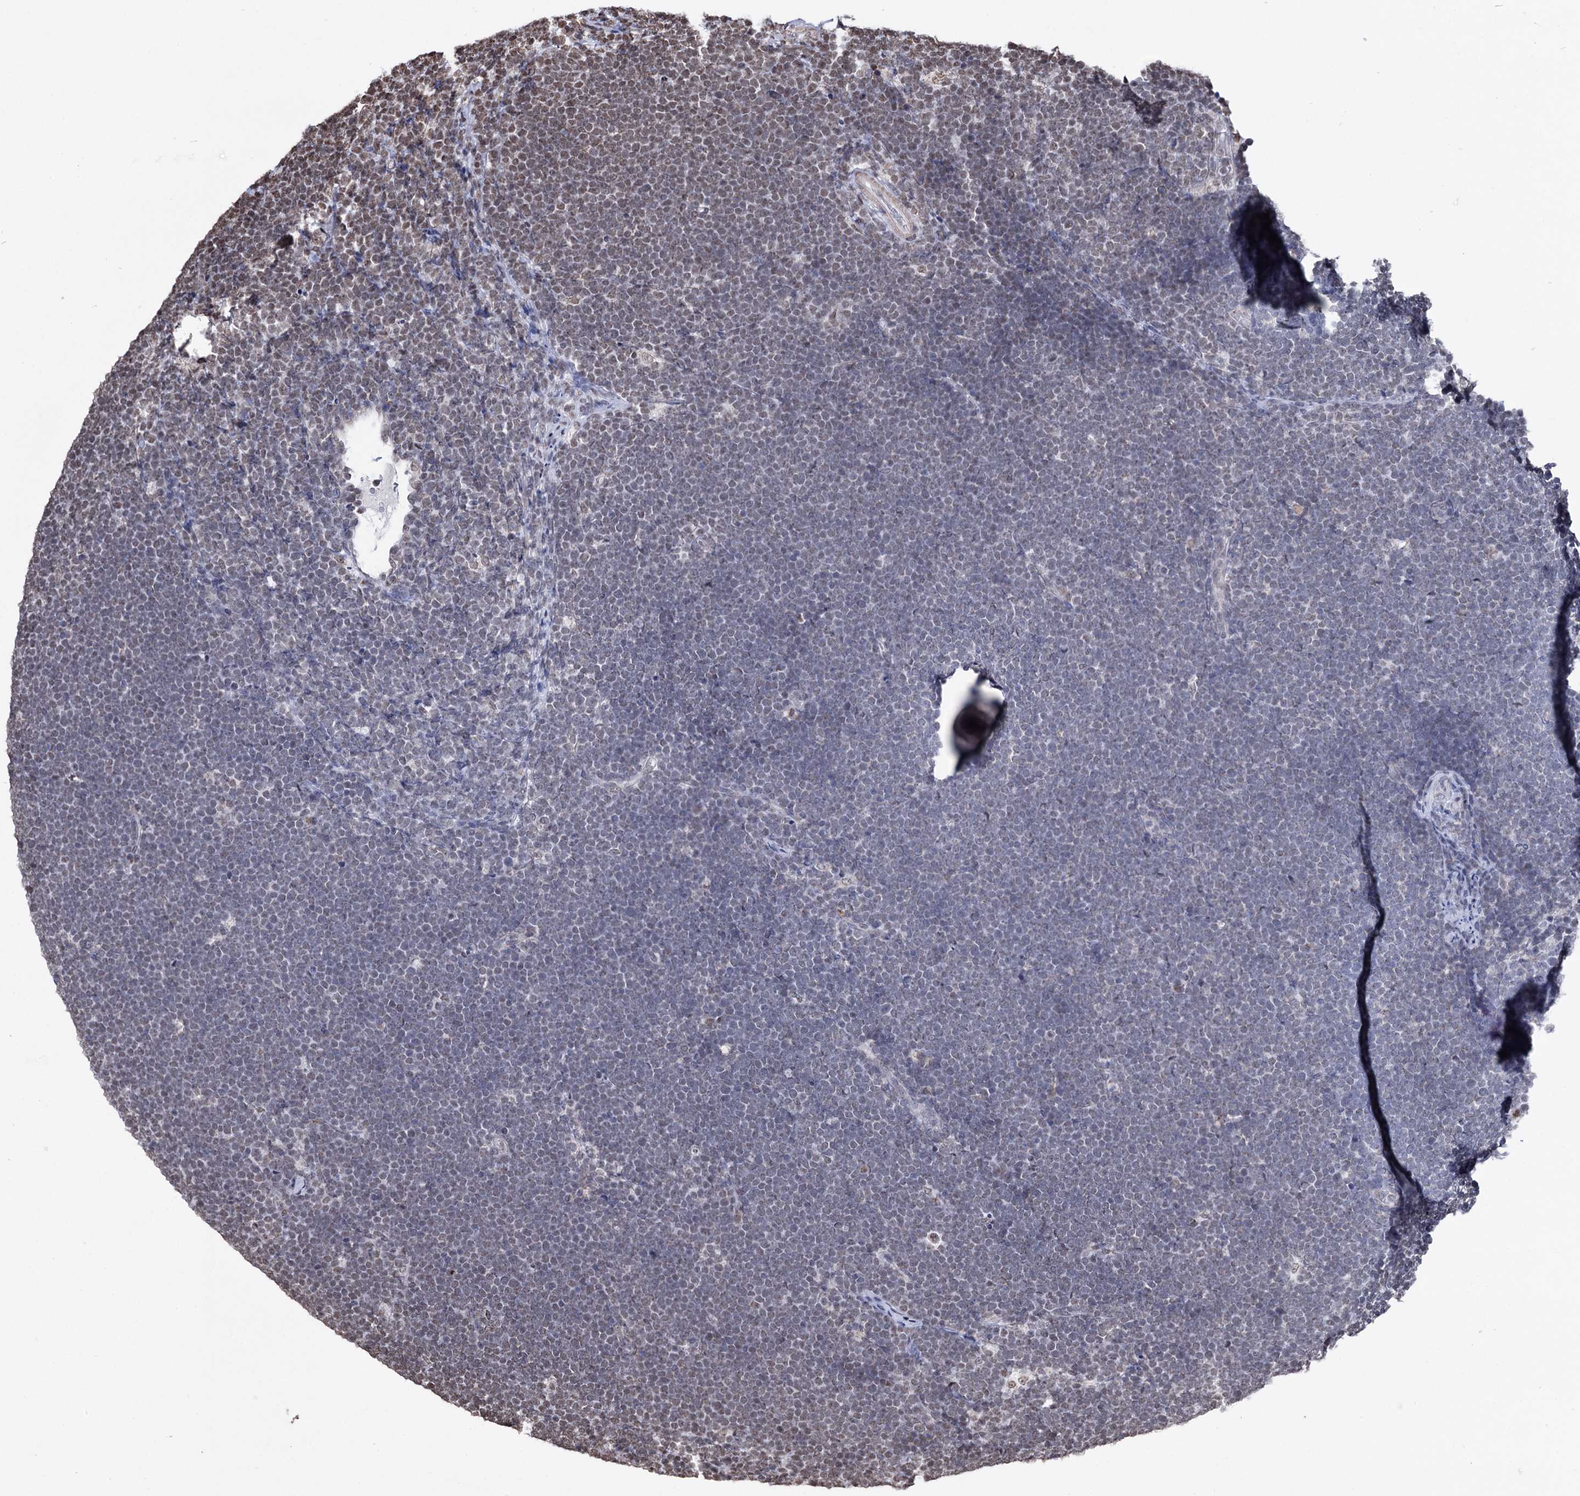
{"staining": {"intensity": "weak", "quantity": "<25%", "location": "nuclear"}, "tissue": "lymphoma", "cell_type": "Tumor cells", "image_type": "cancer", "snomed": [{"axis": "morphology", "description": "Malignant lymphoma, non-Hodgkin's type, High grade"}, {"axis": "topography", "description": "Lymph node"}], "caption": "High power microscopy histopathology image of an IHC micrograph of high-grade malignant lymphoma, non-Hodgkin's type, revealing no significant positivity in tumor cells.", "gene": "ABHD10", "patient": {"sex": "male", "age": 13}}